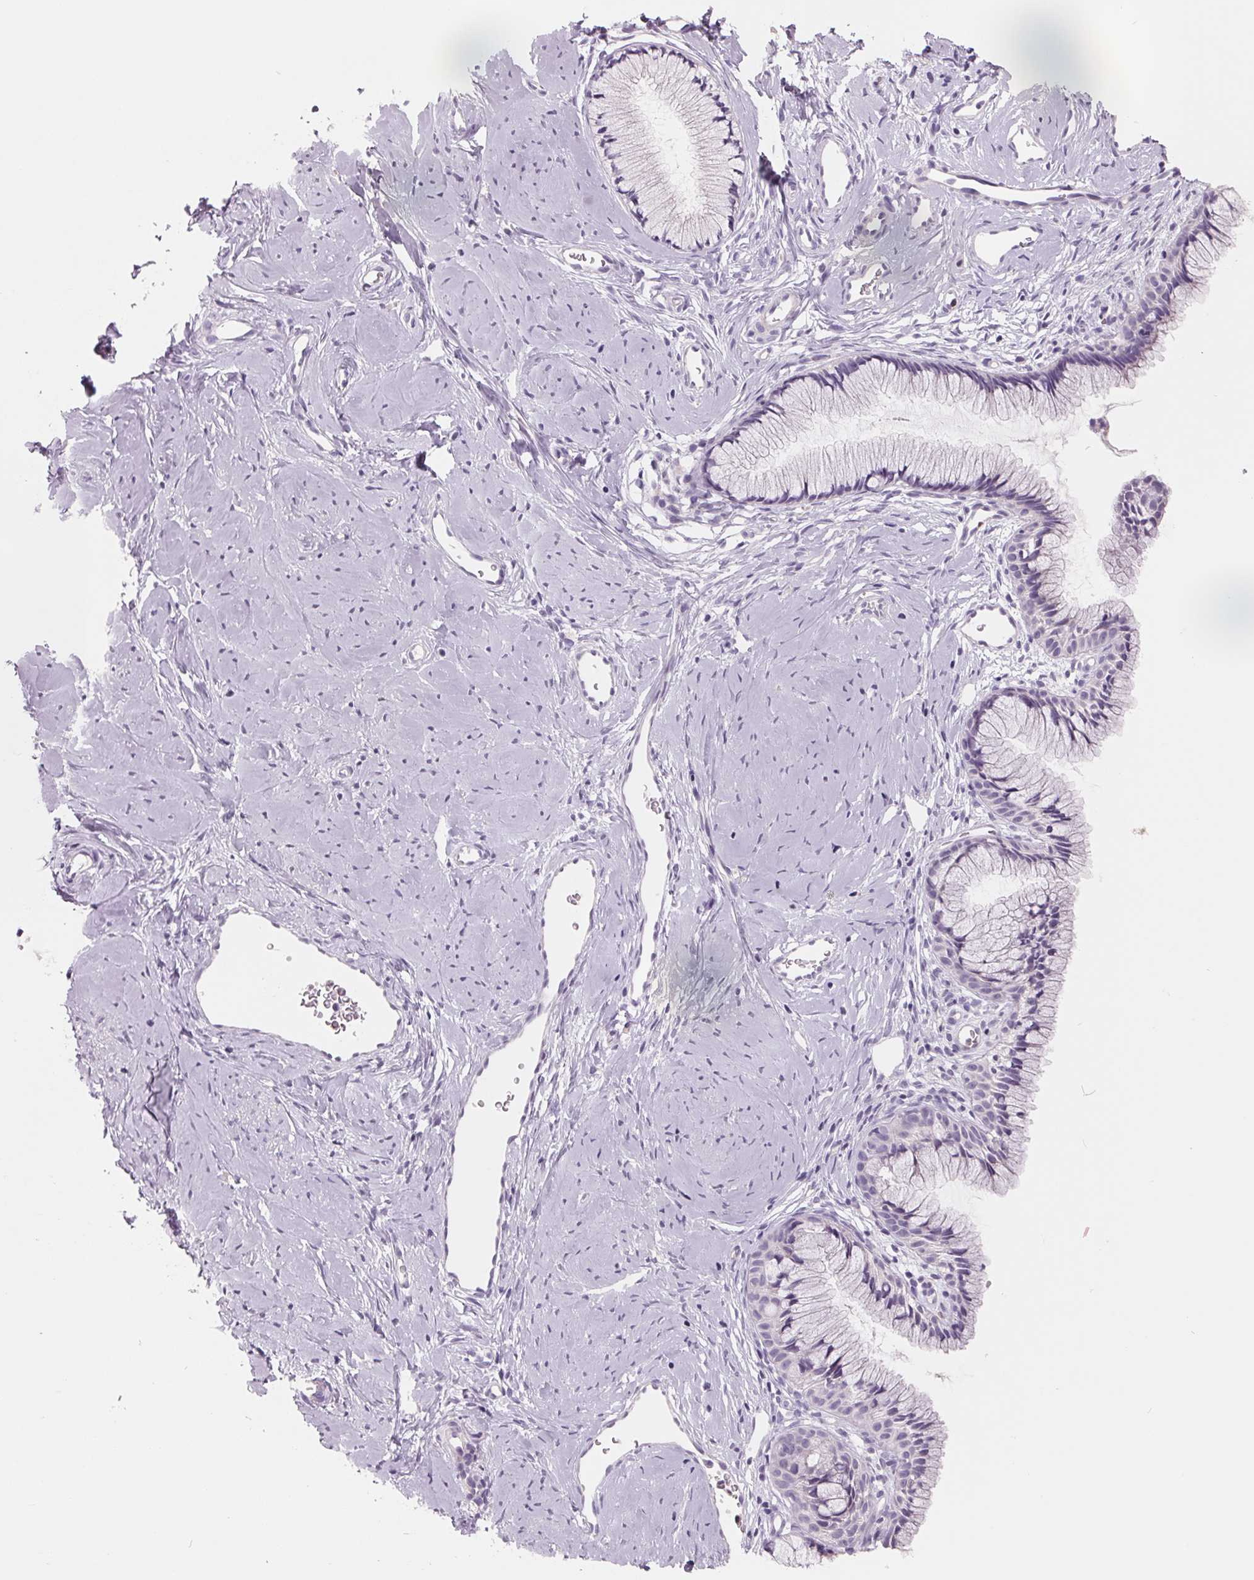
{"staining": {"intensity": "negative", "quantity": "none", "location": "none"}, "tissue": "cervix", "cell_type": "Glandular cells", "image_type": "normal", "snomed": [{"axis": "morphology", "description": "Normal tissue, NOS"}, {"axis": "topography", "description": "Cervix"}], "caption": "IHC of normal cervix shows no positivity in glandular cells.", "gene": "FTCD", "patient": {"sex": "female", "age": 40}}